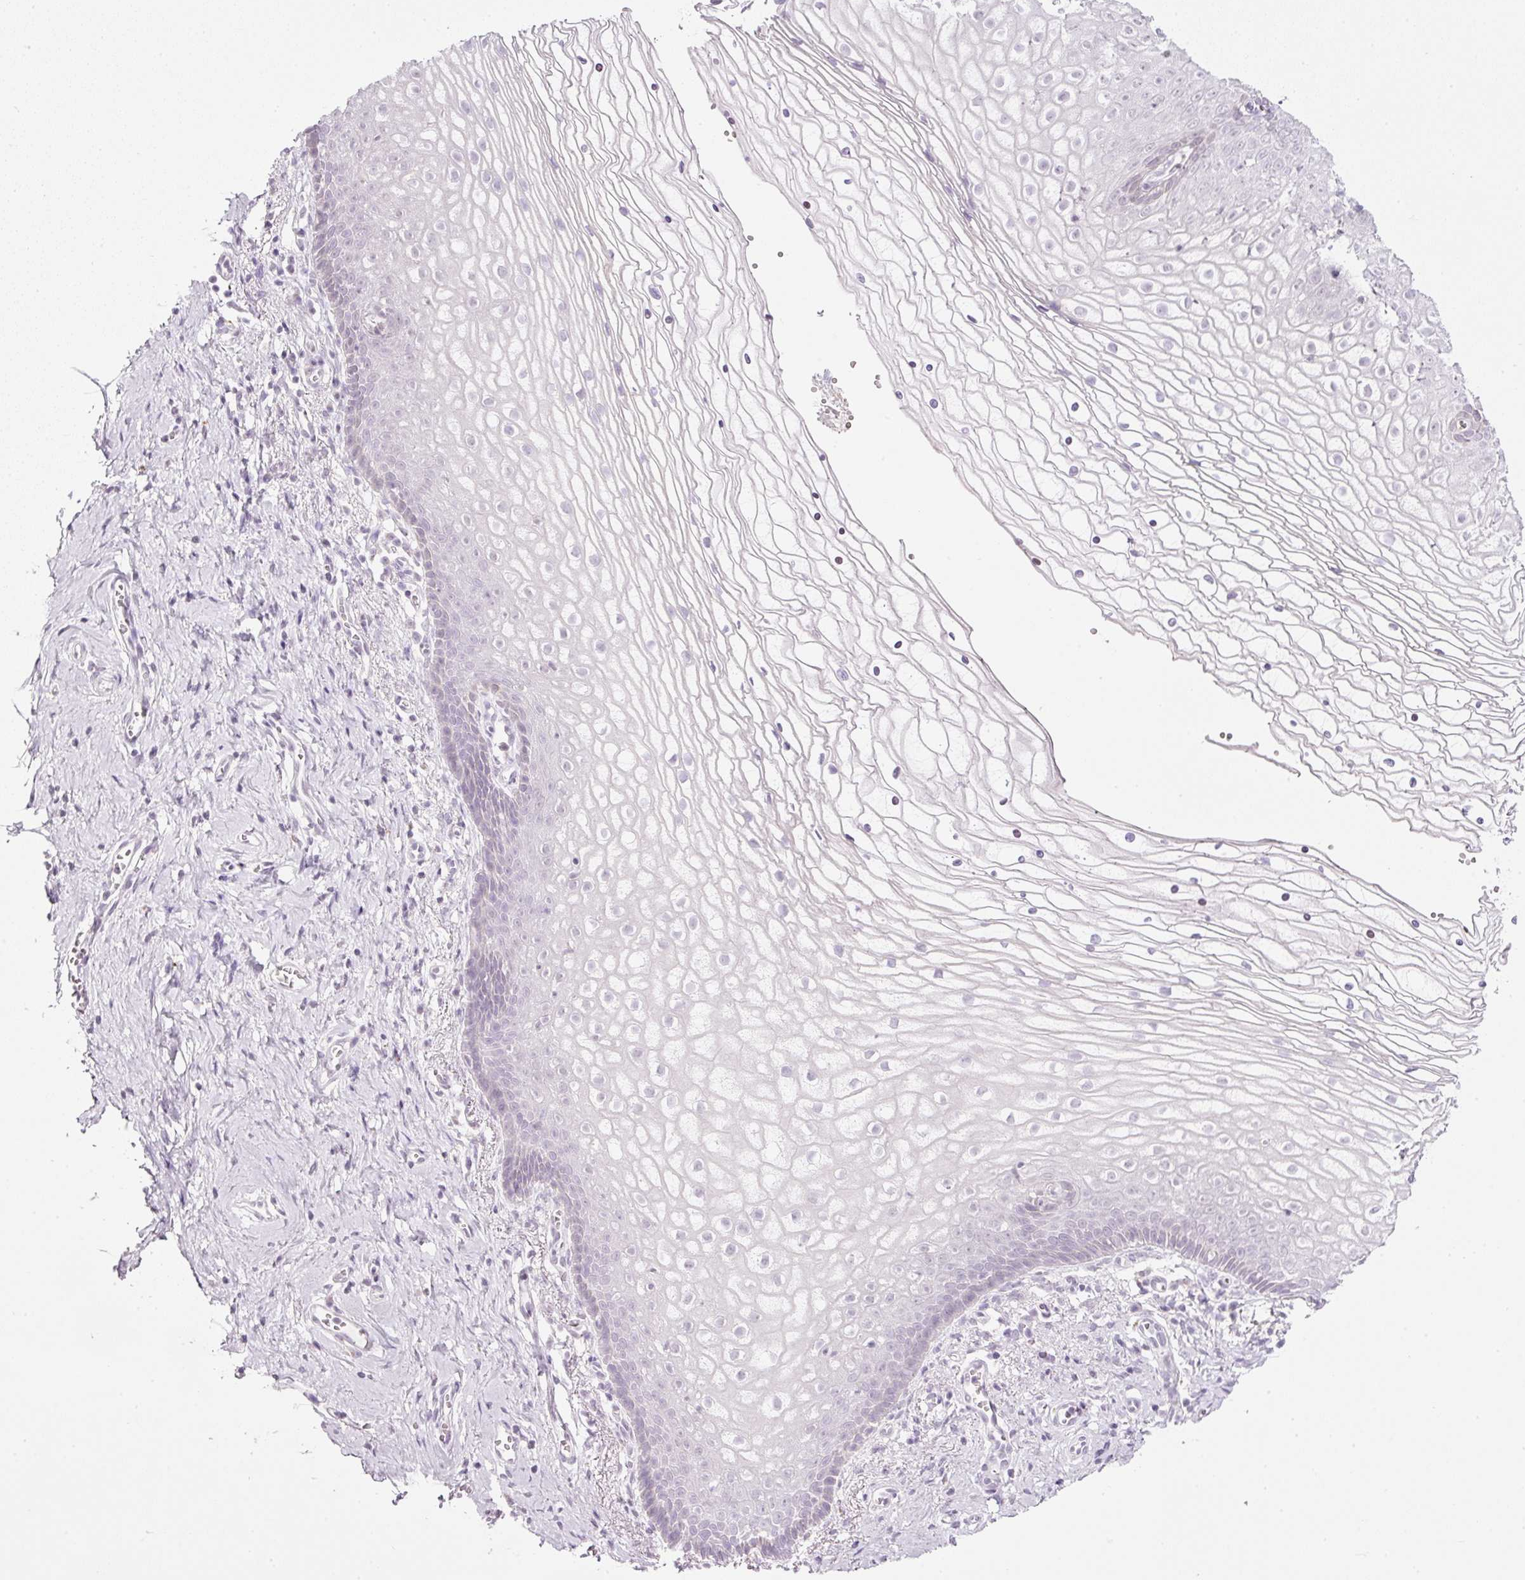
{"staining": {"intensity": "negative", "quantity": "none", "location": "none"}, "tissue": "vagina", "cell_type": "Squamous epithelial cells", "image_type": "normal", "snomed": [{"axis": "morphology", "description": "Normal tissue, NOS"}, {"axis": "topography", "description": "Vagina"}], "caption": "Squamous epithelial cells show no significant protein staining in benign vagina. (Brightfield microscopy of DAB IHC at high magnification).", "gene": "ZNF639", "patient": {"sex": "female", "age": 56}}